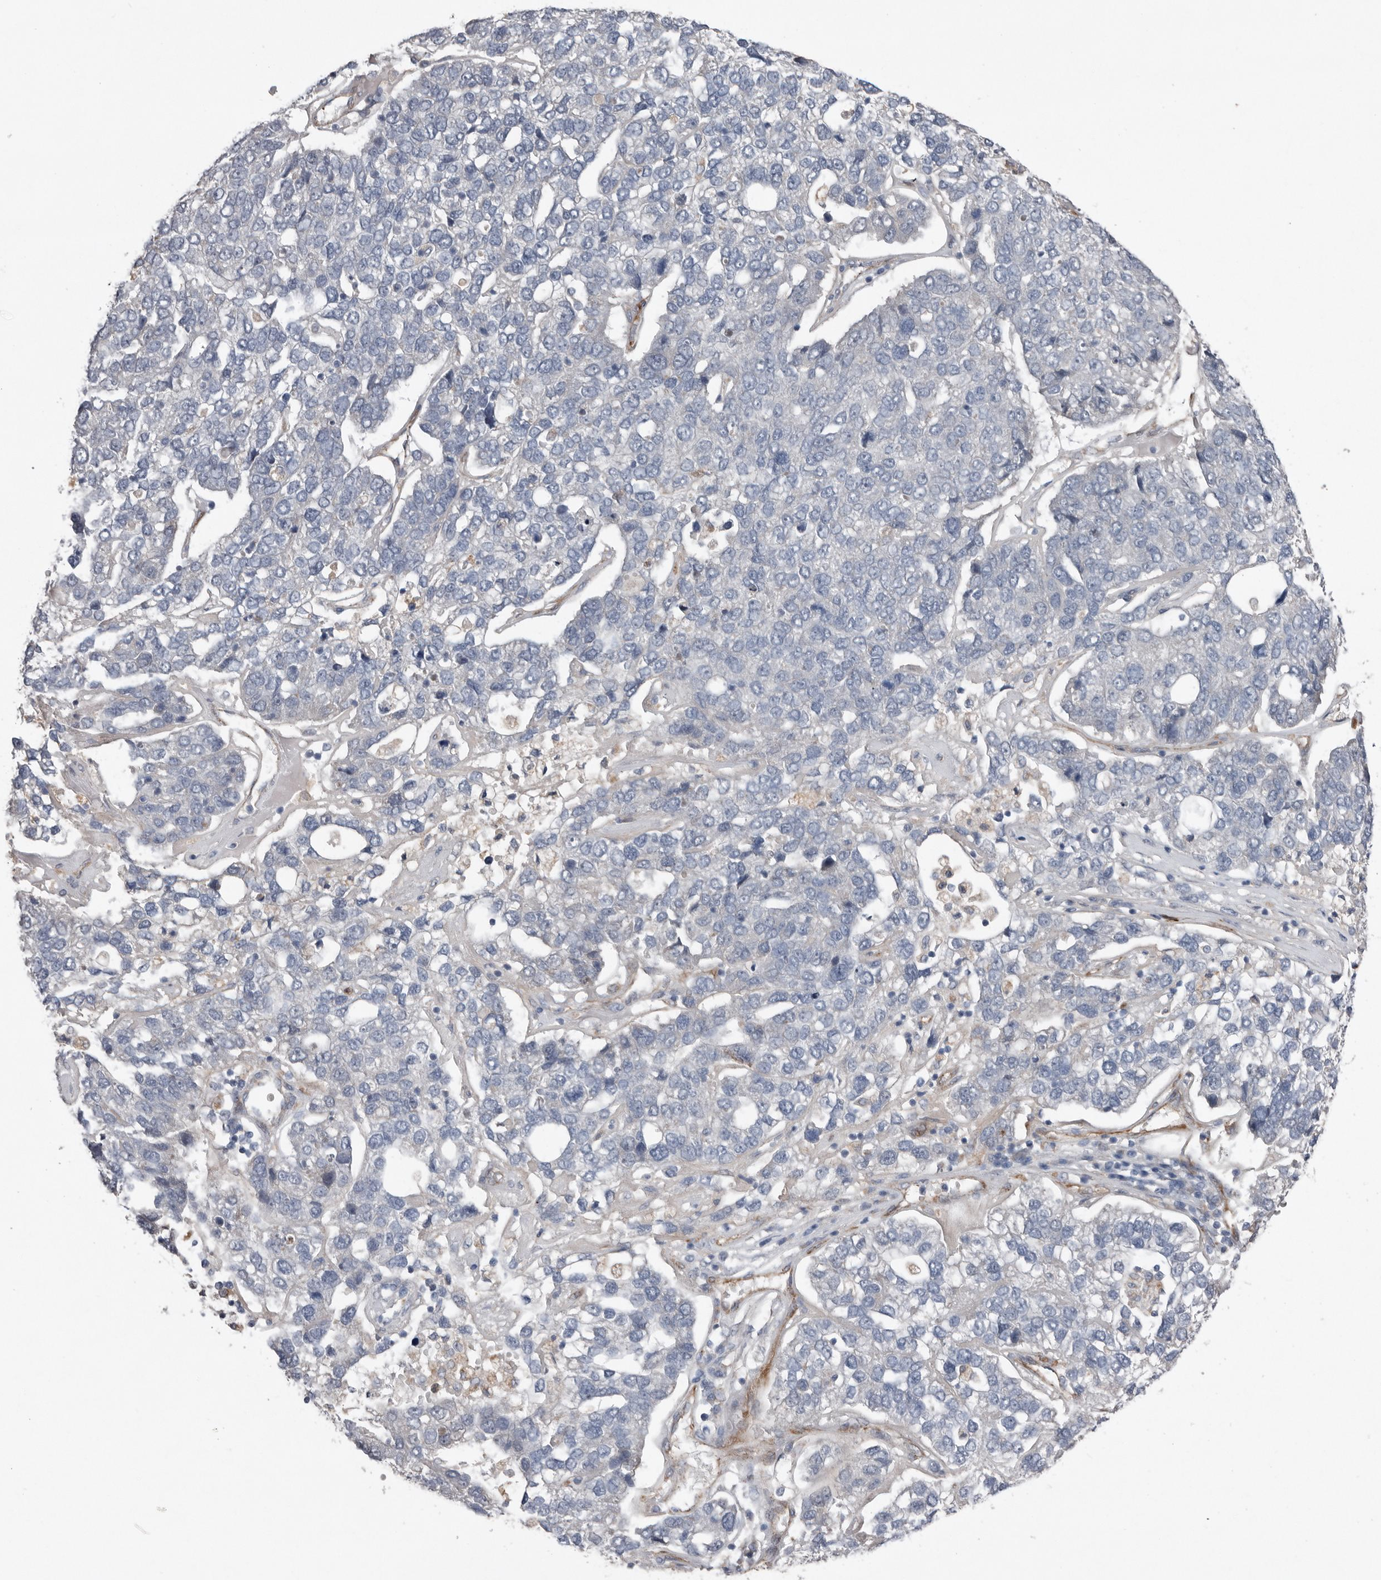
{"staining": {"intensity": "negative", "quantity": "none", "location": "none"}, "tissue": "pancreatic cancer", "cell_type": "Tumor cells", "image_type": "cancer", "snomed": [{"axis": "morphology", "description": "Adenocarcinoma, NOS"}, {"axis": "topography", "description": "Pancreas"}], "caption": "DAB immunohistochemical staining of human pancreatic cancer shows no significant staining in tumor cells.", "gene": "RANBP17", "patient": {"sex": "female", "age": 61}}